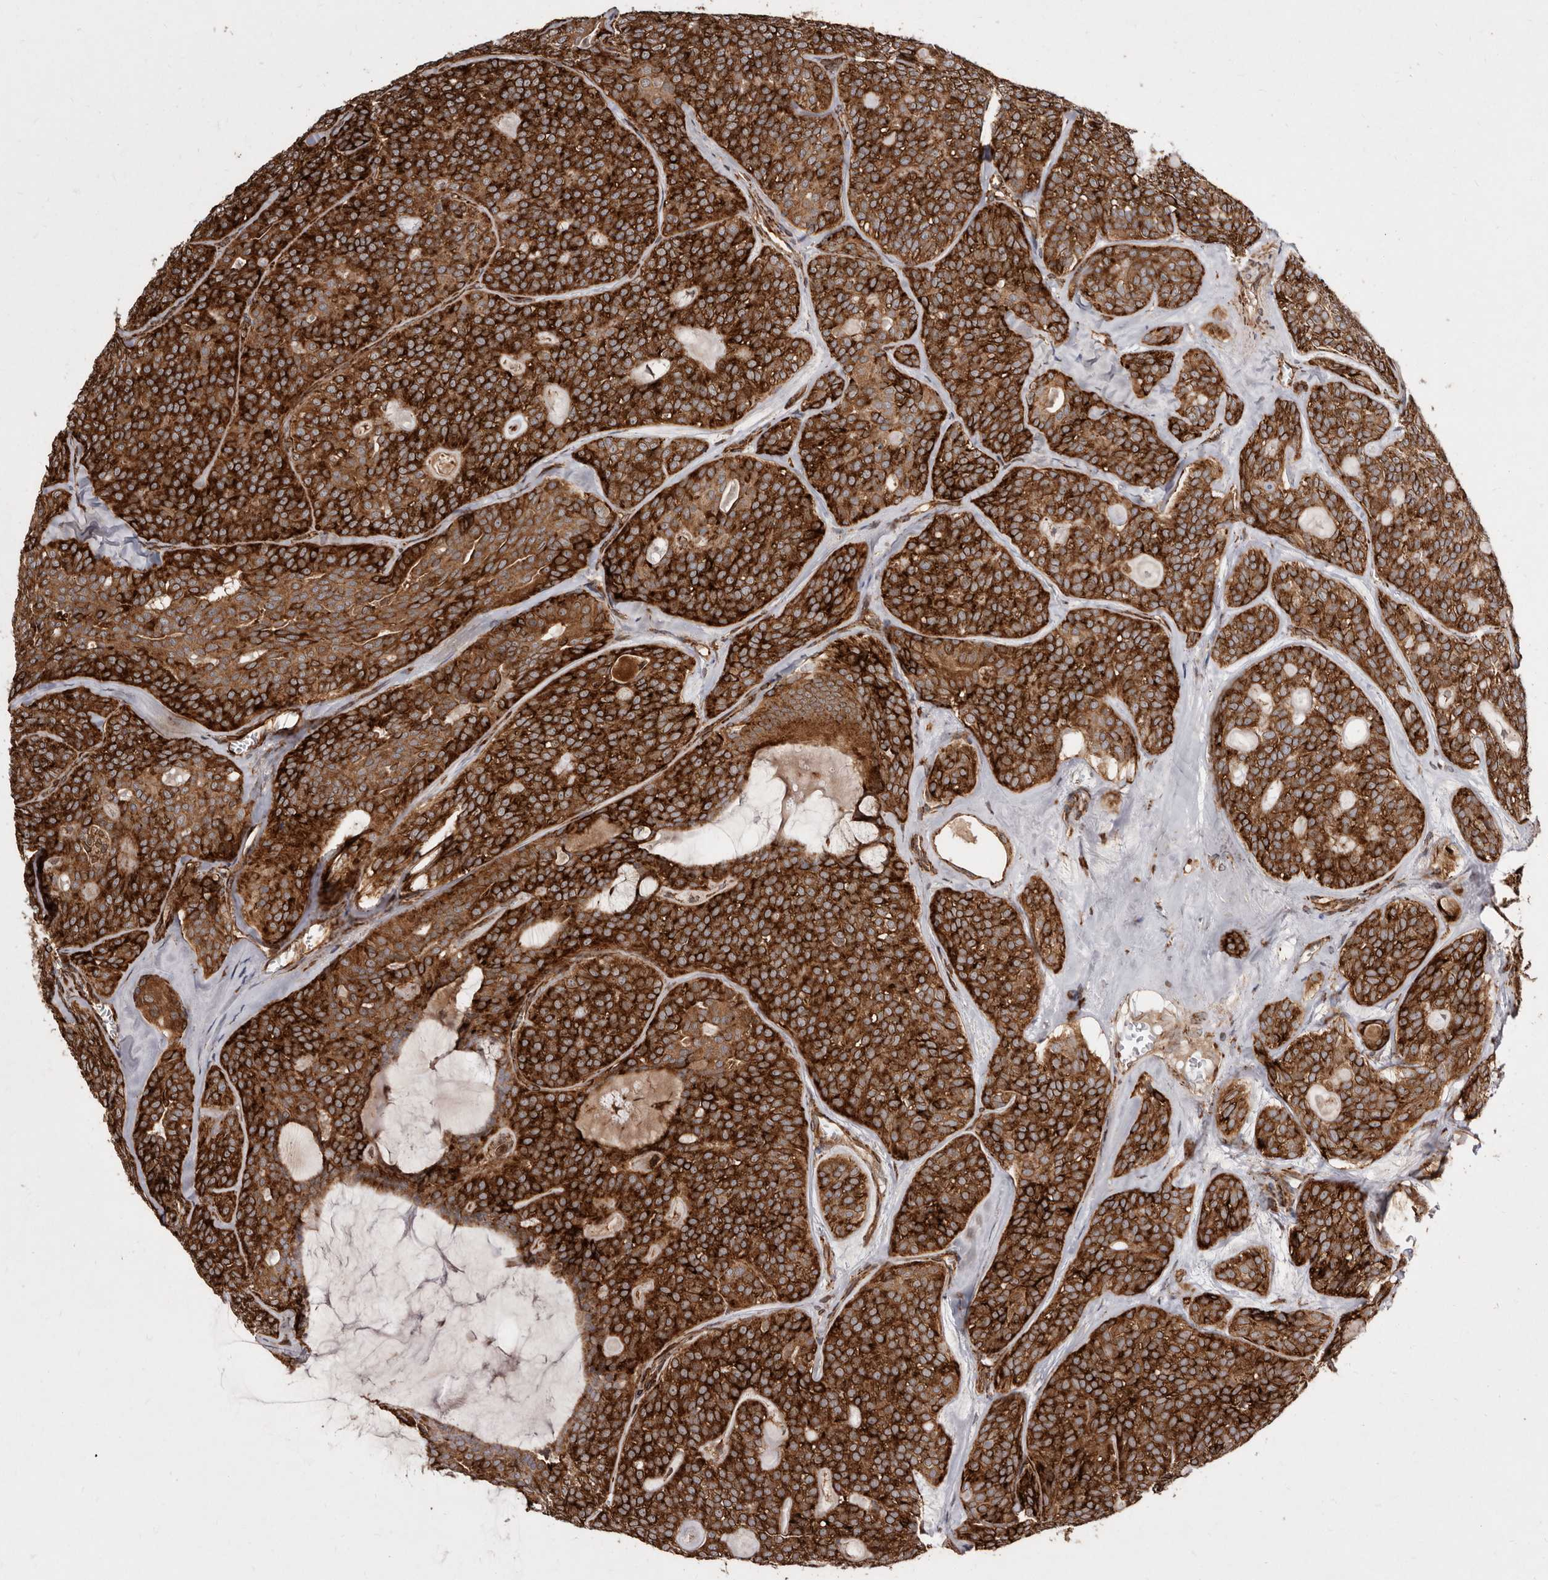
{"staining": {"intensity": "strong", "quantity": ">75%", "location": "cytoplasmic/membranous"}, "tissue": "head and neck cancer", "cell_type": "Tumor cells", "image_type": "cancer", "snomed": [{"axis": "morphology", "description": "Adenocarcinoma, NOS"}, {"axis": "topography", "description": "Head-Neck"}], "caption": "Immunohistochemical staining of human adenocarcinoma (head and neck) displays high levels of strong cytoplasmic/membranous staining in approximately >75% of tumor cells.", "gene": "FLAD1", "patient": {"sex": "male", "age": 66}}